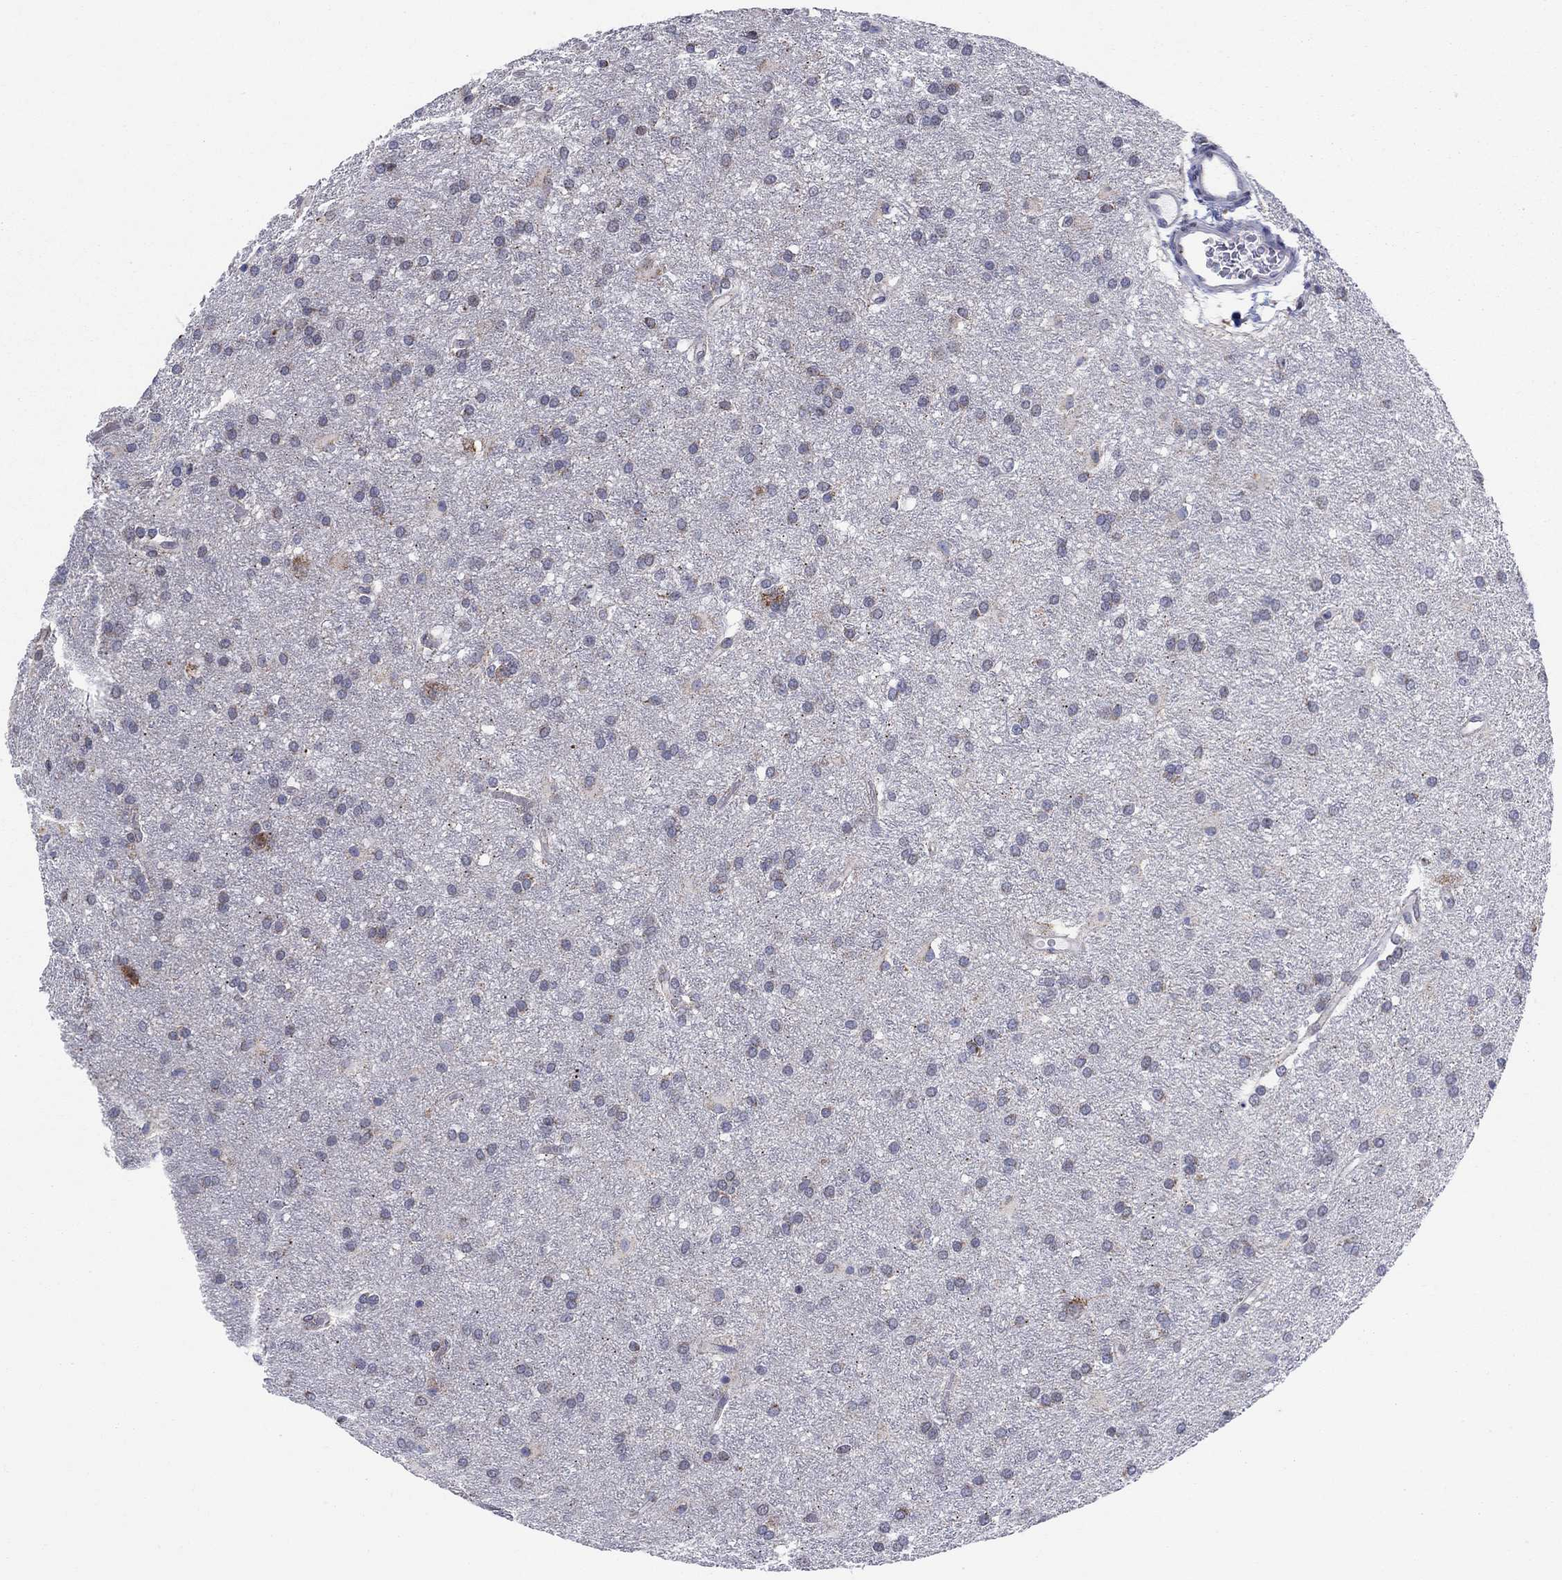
{"staining": {"intensity": "negative", "quantity": "none", "location": "none"}, "tissue": "glioma", "cell_type": "Tumor cells", "image_type": "cancer", "snomed": [{"axis": "morphology", "description": "Glioma, malignant, Low grade"}, {"axis": "topography", "description": "Brain"}], "caption": "The immunohistochemistry (IHC) micrograph has no significant staining in tumor cells of low-grade glioma (malignant) tissue.", "gene": "KISS1R", "patient": {"sex": "female", "age": 32}}